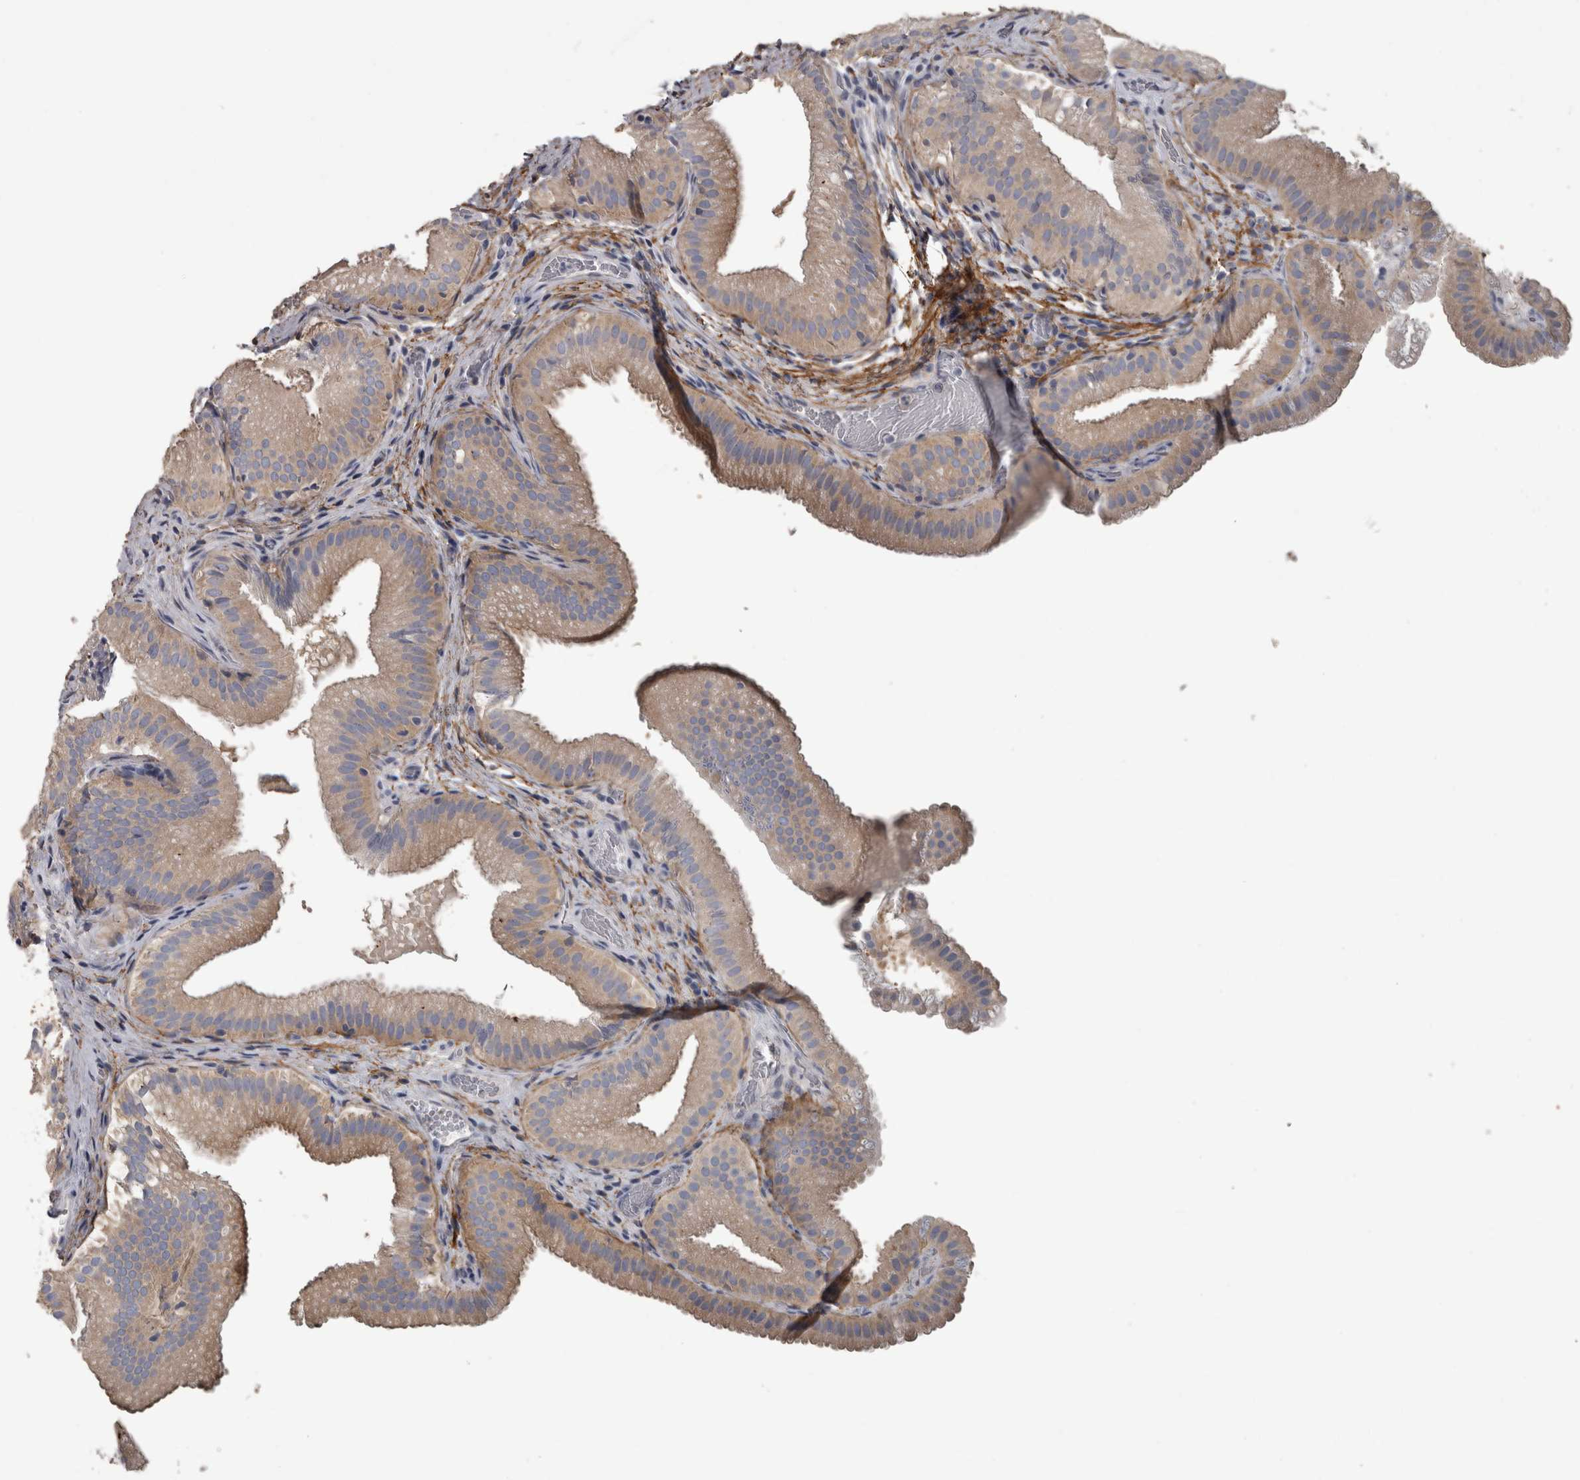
{"staining": {"intensity": "moderate", "quantity": ">75%", "location": "cytoplasmic/membranous"}, "tissue": "gallbladder", "cell_type": "Glandular cells", "image_type": "normal", "snomed": [{"axis": "morphology", "description": "Normal tissue, NOS"}, {"axis": "topography", "description": "Gallbladder"}], "caption": "A medium amount of moderate cytoplasmic/membranous positivity is seen in approximately >75% of glandular cells in normal gallbladder.", "gene": "EFEMP2", "patient": {"sex": "female", "age": 30}}